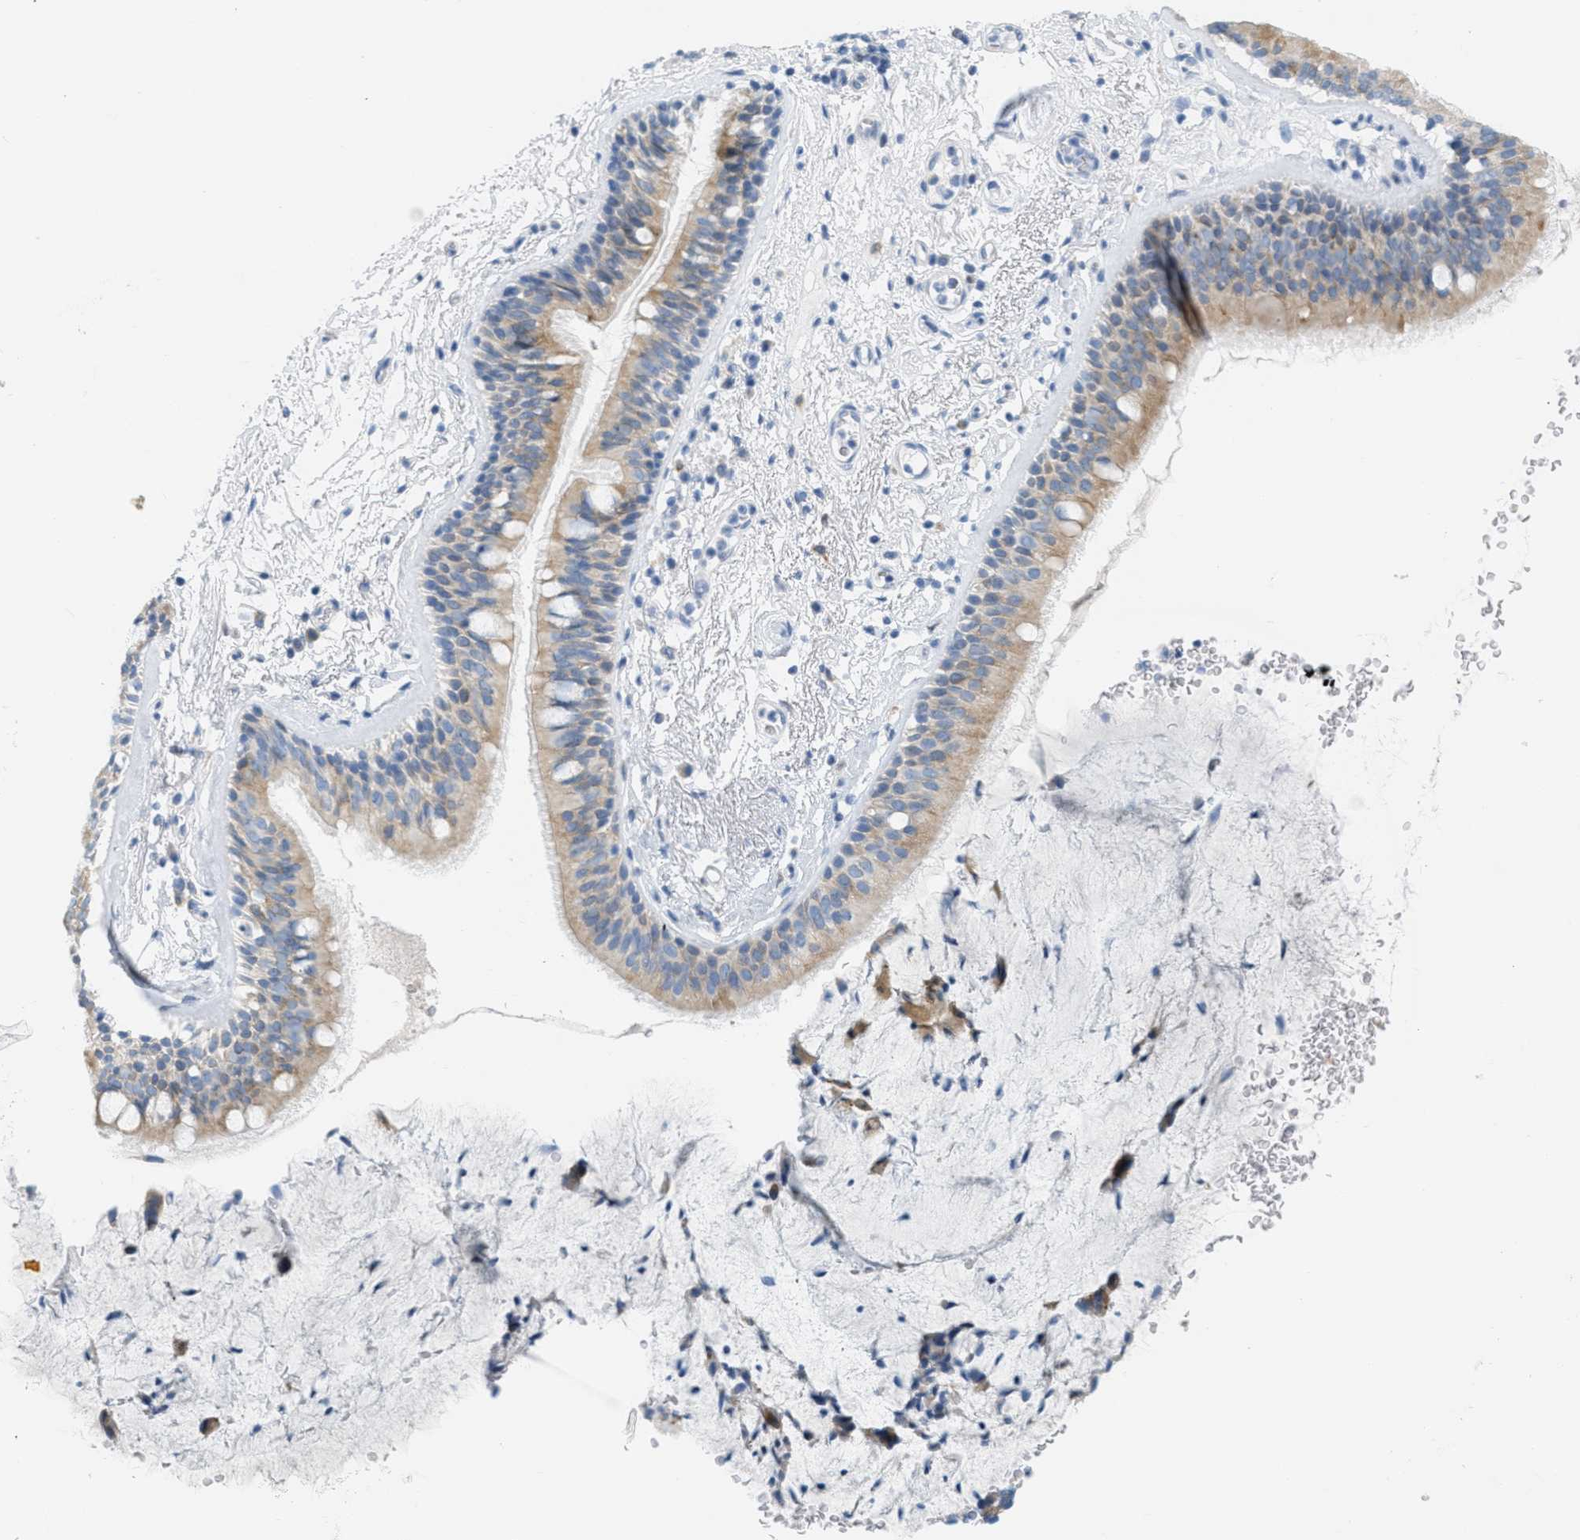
{"staining": {"intensity": "weak", "quantity": ">75%", "location": "cytoplasmic/membranous"}, "tissue": "bronchus", "cell_type": "Respiratory epithelial cells", "image_type": "normal", "snomed": [{"axis": "morphology", "description": "Normal tissue, NOS"}, {"axis": "topography", "description": "Cartilage tissue"}], "caption": "Human bronchus stained with a brown dye displays weak cytoplasmic/membranous positive staining in approximately >75% of respiratory epithelial cells.", "gene": "TEX264", "patient": {"sex": "female", "age": 63}}